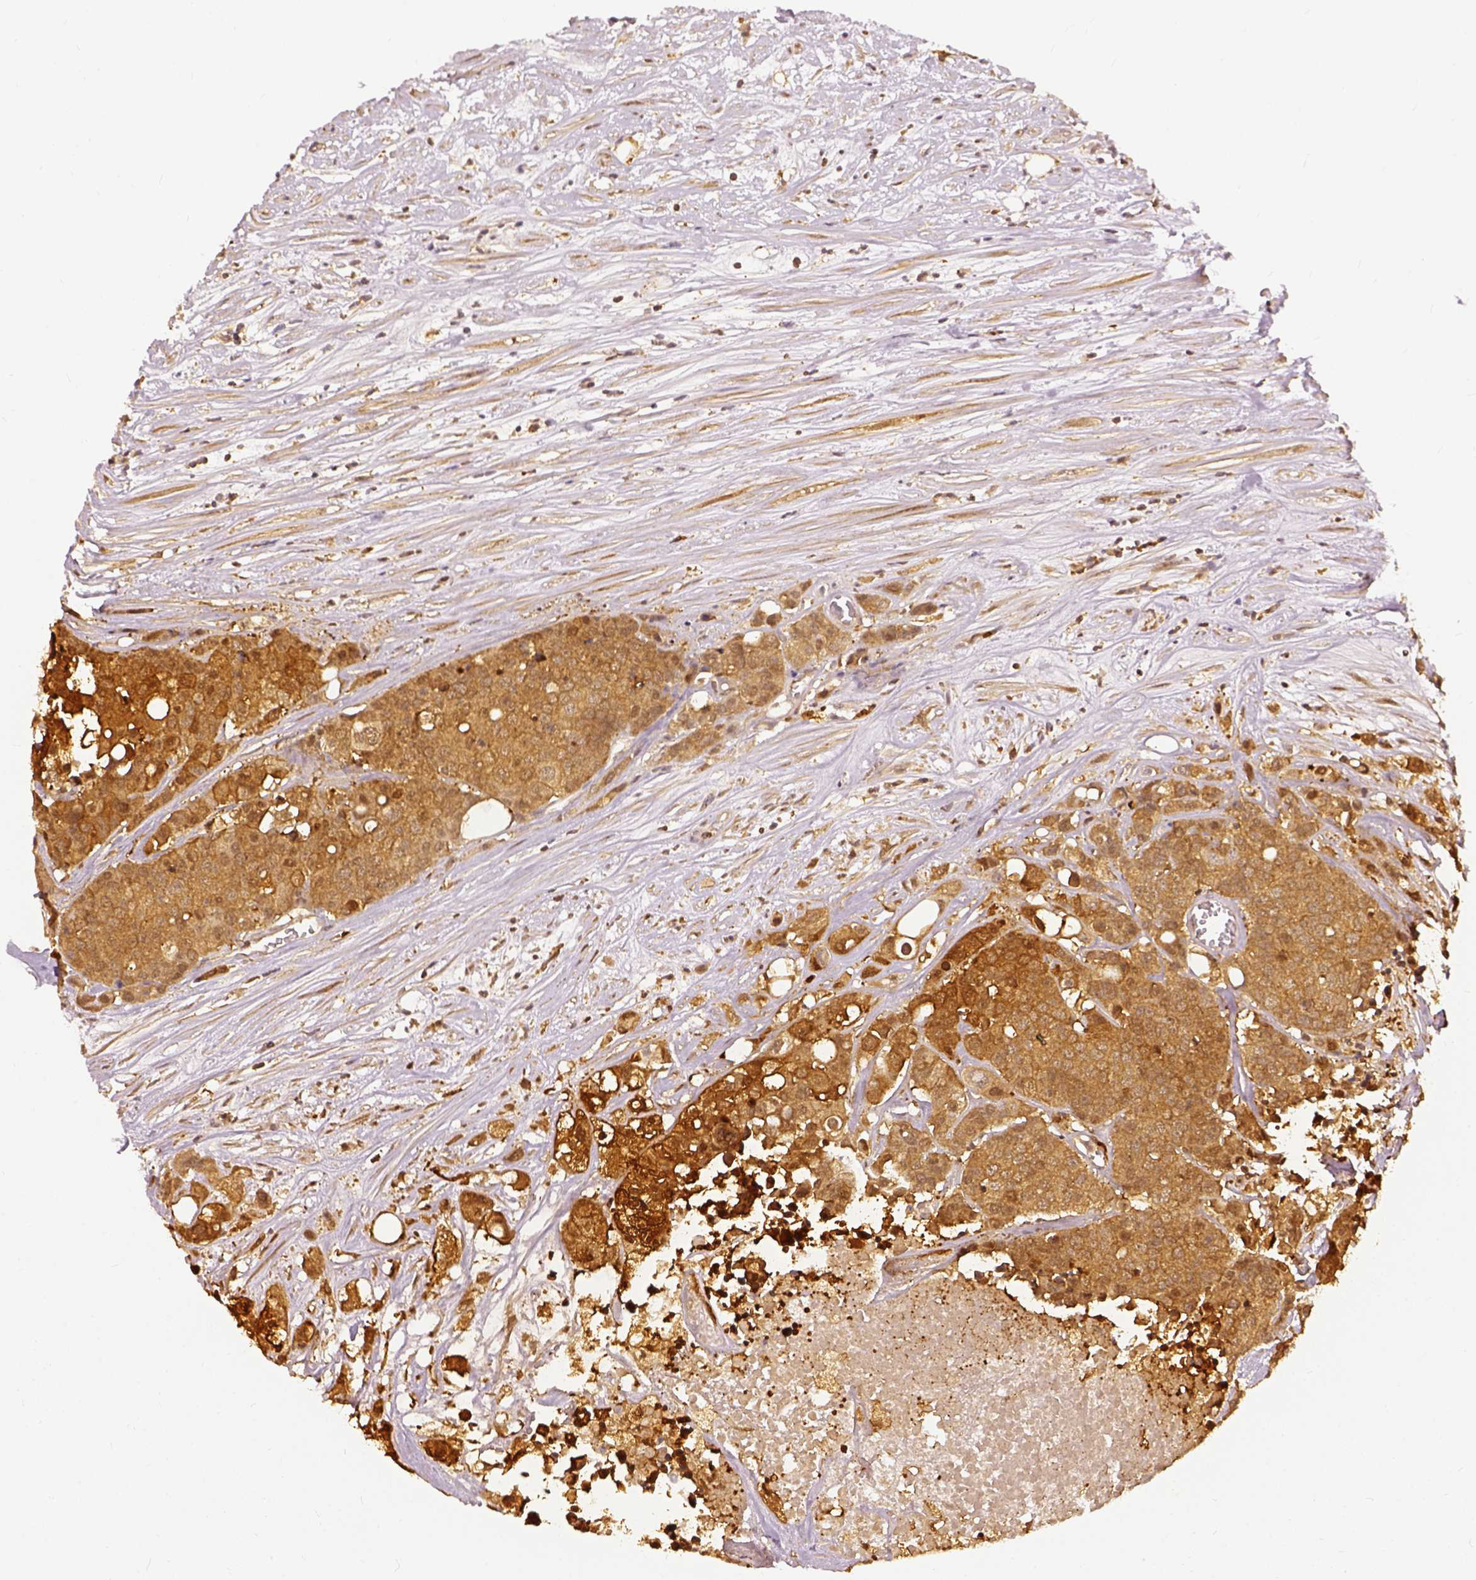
{"staining": {"intensity": "moderate", "quantity": ">75%", "location": "cytoplasmic/membranous"}, "tissue": "carcinoid", "cell_type": "Tumor cells", "image_type": "cancer", "snomed": [{"axis": "morphology", "description": "Carcinoid, malignant, NOS"}, {"axis": "topography", "description": "Colon"}], "caption": "Brown immunohistochemical staining in human malignant carcinoid exhibits moderate cytoplasmic/membranous staining in approximately >75% of tumor cells.", "gene": "GPI", "patient": {"sex": "male", "age": 81}}